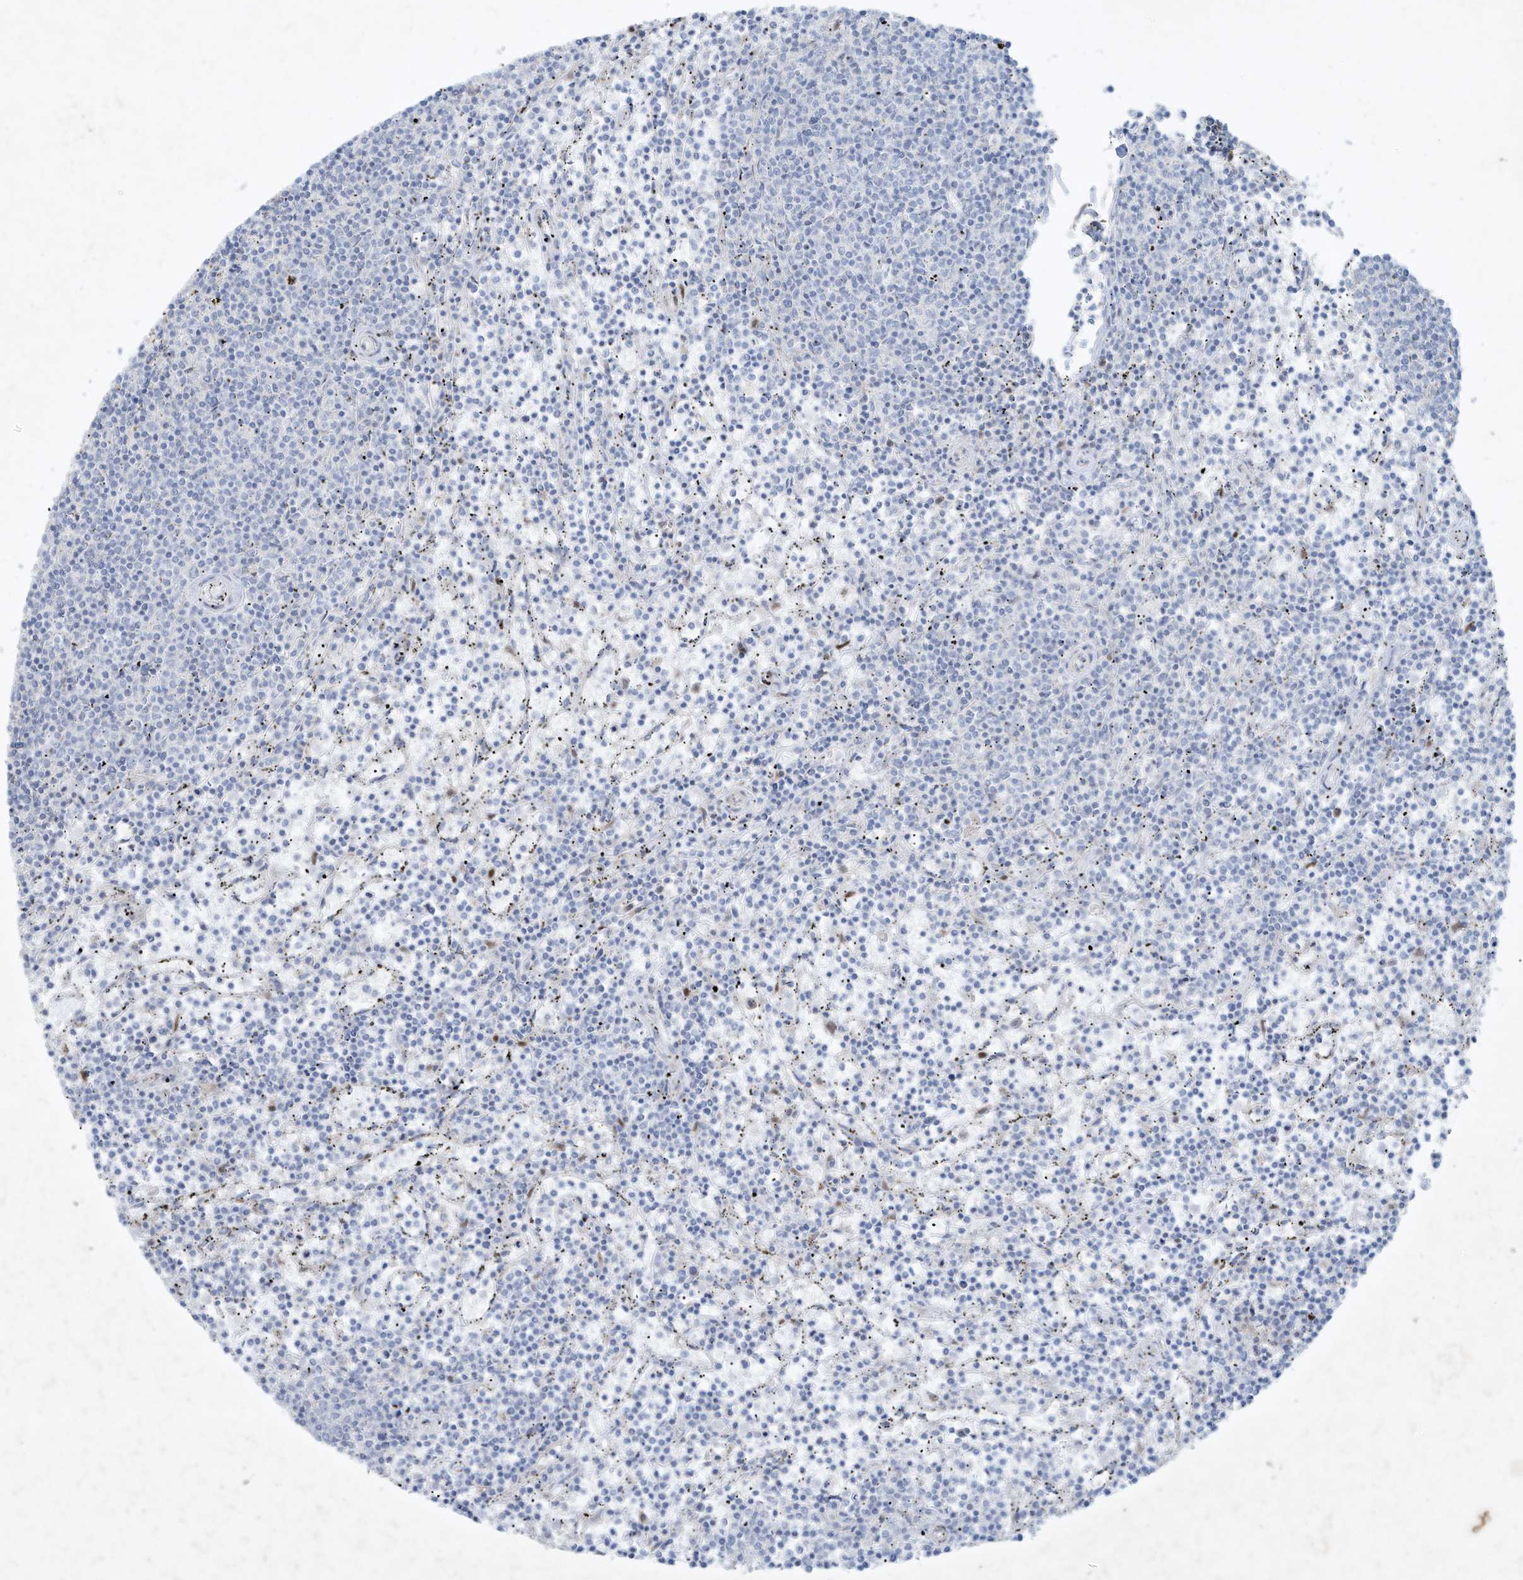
{"staining": {"intensity": "negative", "quantity": "none", "location": "none"}, "tissue": "lymphoma", "cell_type": "Tumor cells", "image_type": "cancer", "snomed": [{"axis": "morphology", "description": "Malignant lymphoma, non-Hodgkin's type, Low grade"}, {"axis": "topography", "description": "Spleen"}], "caption": "Immunohistochemistry (IHC) of human low-grade malignant lymphoma, non-Hodgkin's type demonstrates no staining in tumor cells.", "gene": "TUBE1", "patient": {"sex": "female", "age": 50}}